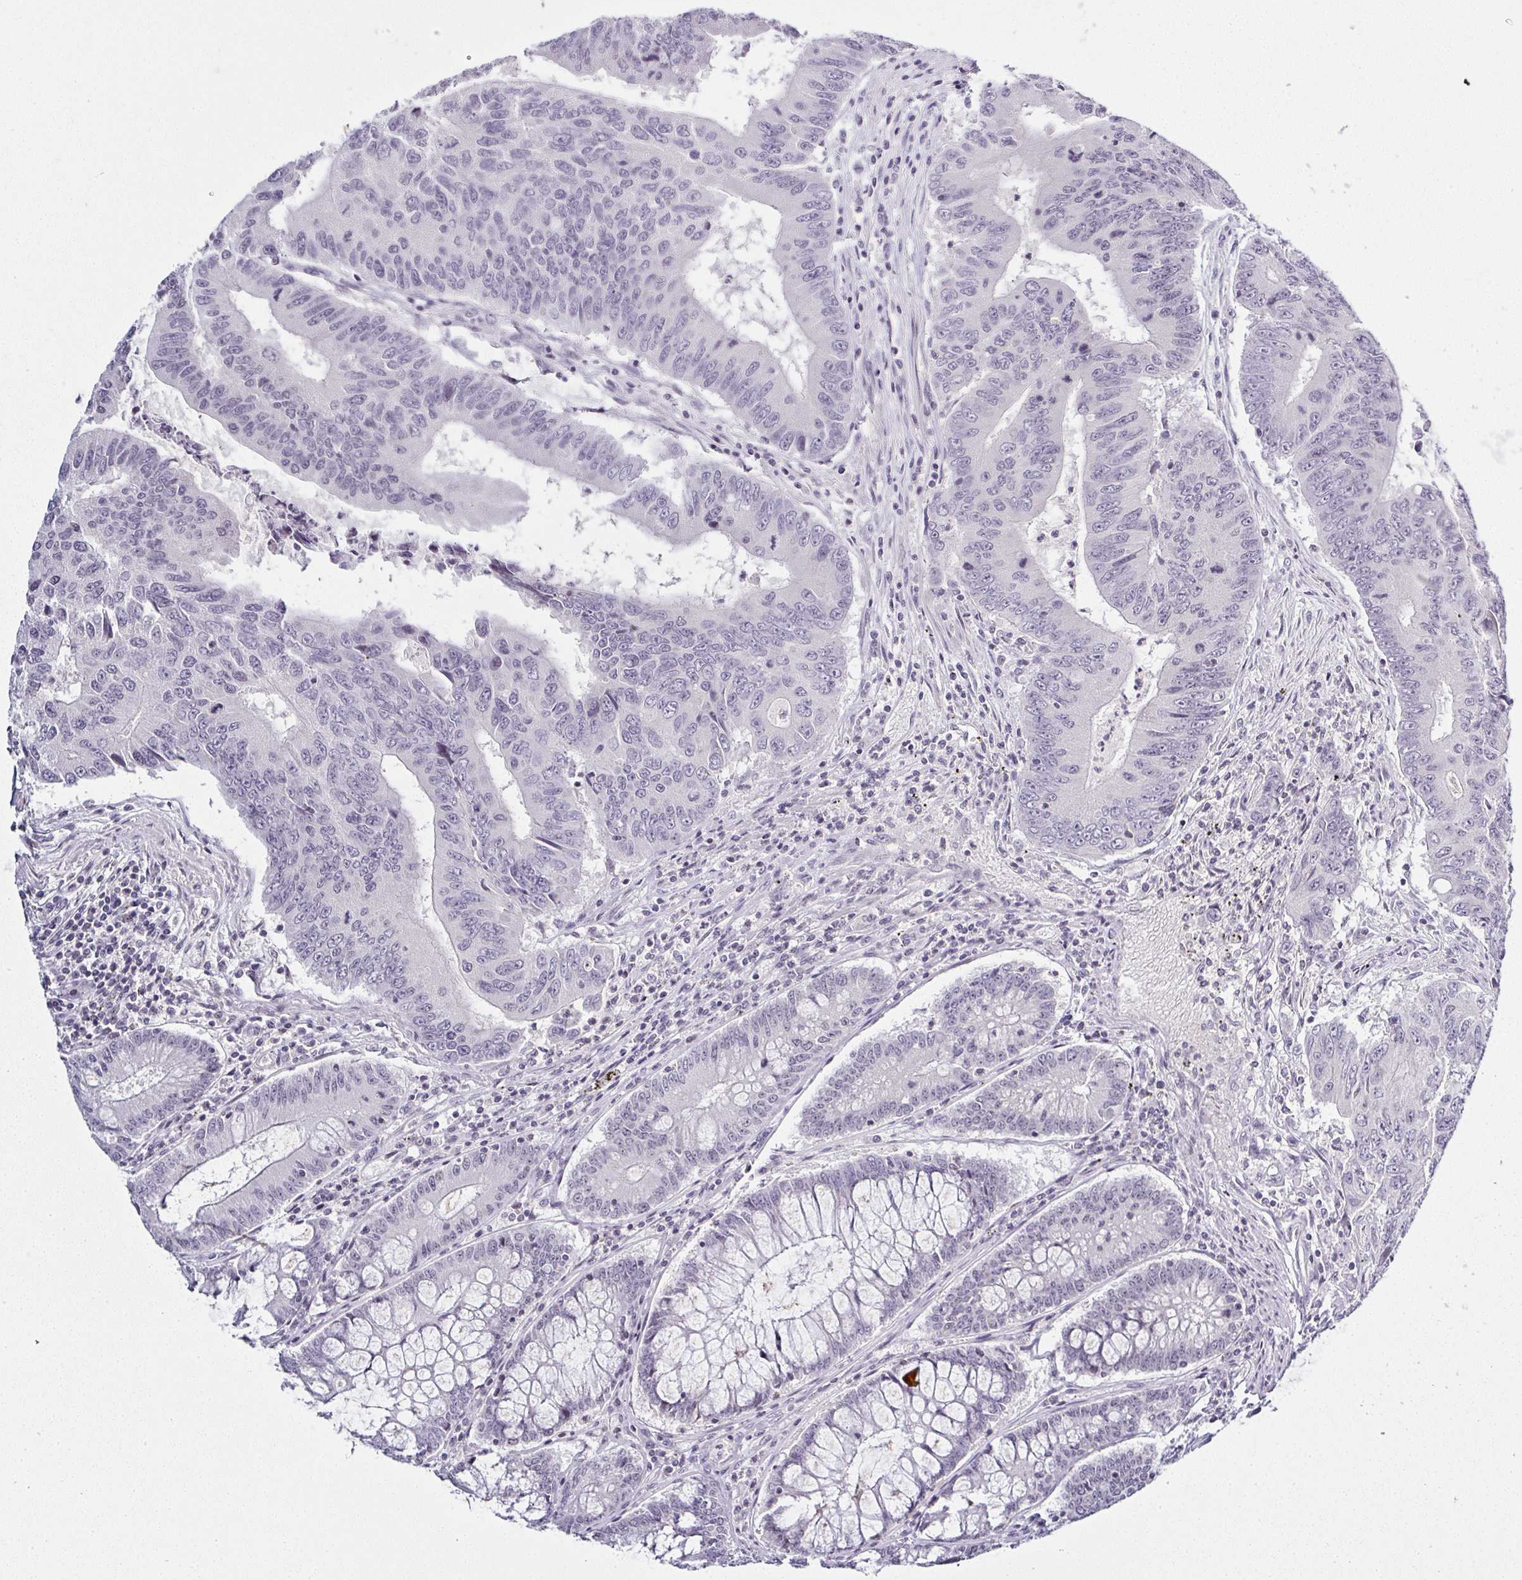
{"staining": {"intensity": "negative", "quantity": "none", "location": "none"}, "tissue": "colorectal cancer", "cell_type": "Tumor cells", "image_type": "cancer", "snomed": [{"axis": "morphology", "description": "Adenocarcinoma, NOS"}, {"axis": "topography", "description": "Colon"}], "caption": "IHC image of colorectal cancer stained for a protein (brown), which exhibits no expression in tumor cells. (Immunohistochemistry (ihc), brightfield microscopy, high magnification).", "gene": "SERPINB3", "patient": {"sex": "male", "age": 53}}